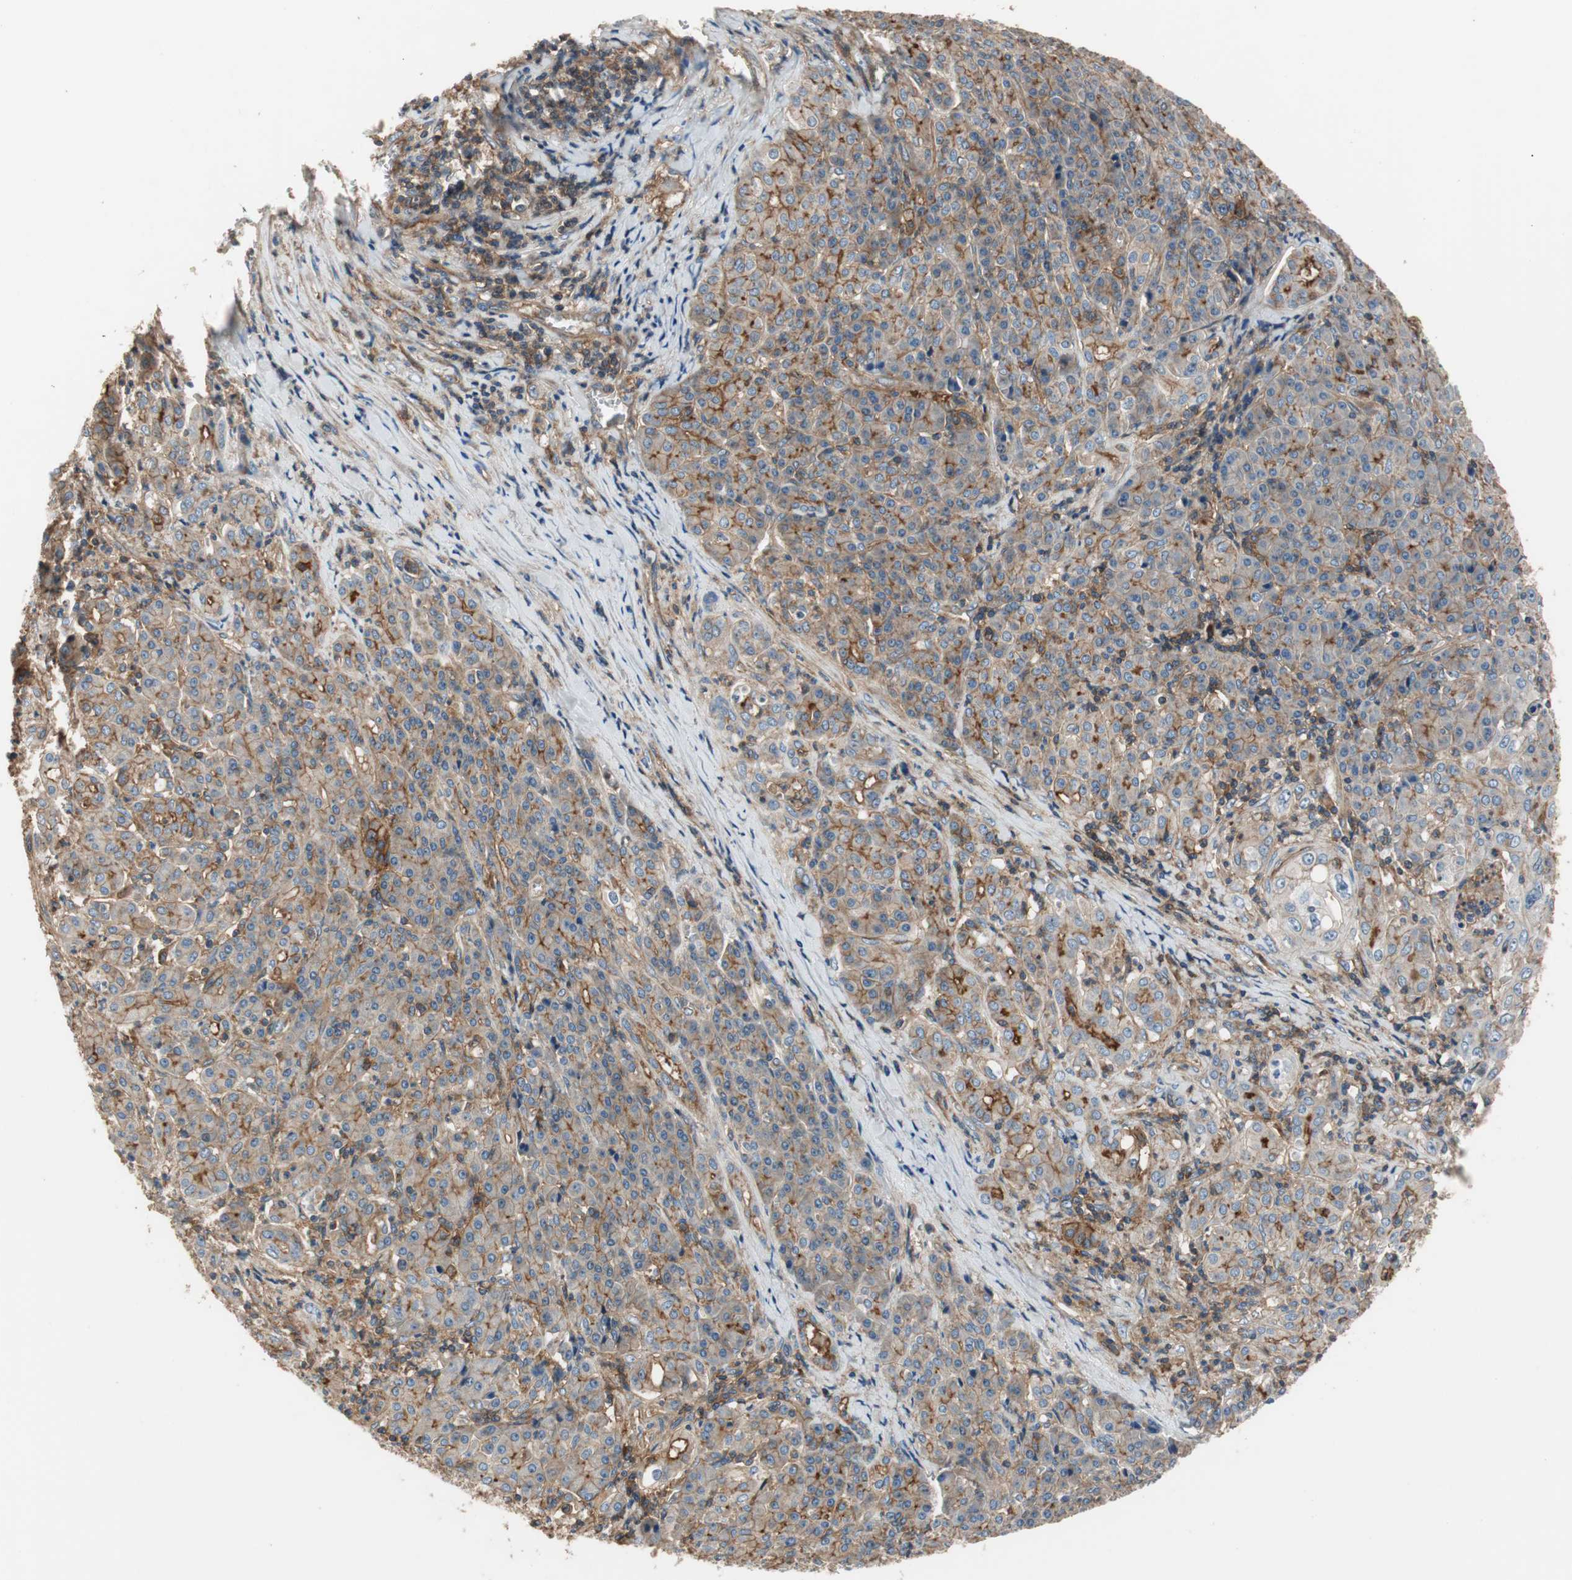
{"staining": {"intensity": "moderate", "quantity": "25%-75%", "location": "cytoplasmic/membranous"}, "tissue": "pancreatic cancer", "cell_type": "Tumor cells", "image_type": "cancer", "snomed": [{"axis": "morphology", "description": "Adenocarcinoma, NOS"}, {"axis": "topography", "description": "Pancreas"}], "caption": "Human pancreatic adenocarcinoma stained with a brown dye displays moderate cytoplasmic/membranous positive expression in approximately 25%-75% of tumor cells.", "gene": "IL1RL1", "patient": {"sex": "male", "age": 70}}